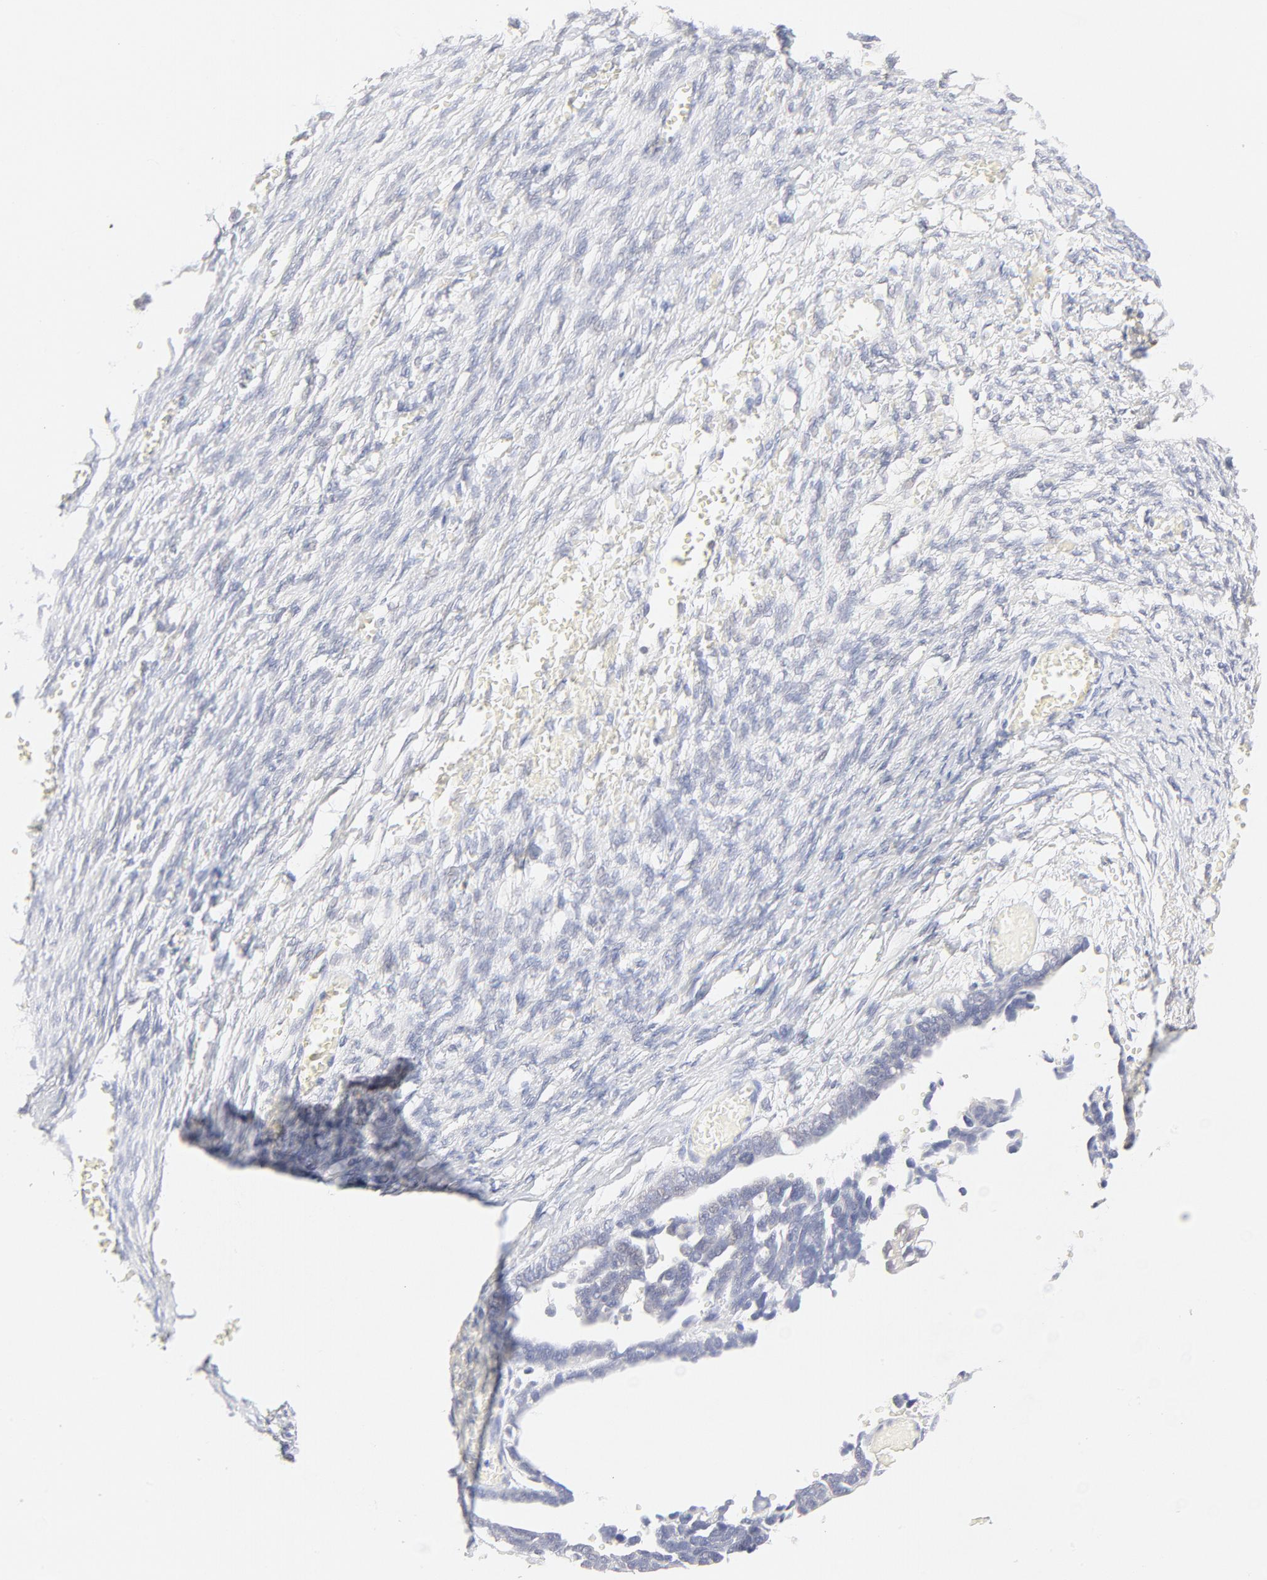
{"staining": {"intensity": "moderate", "quantity": "25%-75%", "location": "cytoplasmic/membranous"}, "tissue": "ovarian cancer", "cell_type": "Tumor cells", "image_type": "cancer", "snomed": [{"axis": "morphology", "description": "Cystadenocarcinoma, serous, NOS"}, {"axis": "topography", "description": "Ovary"}], "caption": "IHC micrograph of human ovarian cancer (serous cystadenocarcinoma) stained for a protein (brown), which shows medium levels of moderate cytoplasmic/membranous staining in about 25%-75% of tumor cells.", "gene": "NKX2-2", "patient": {"sex": "female", "age": 69}}